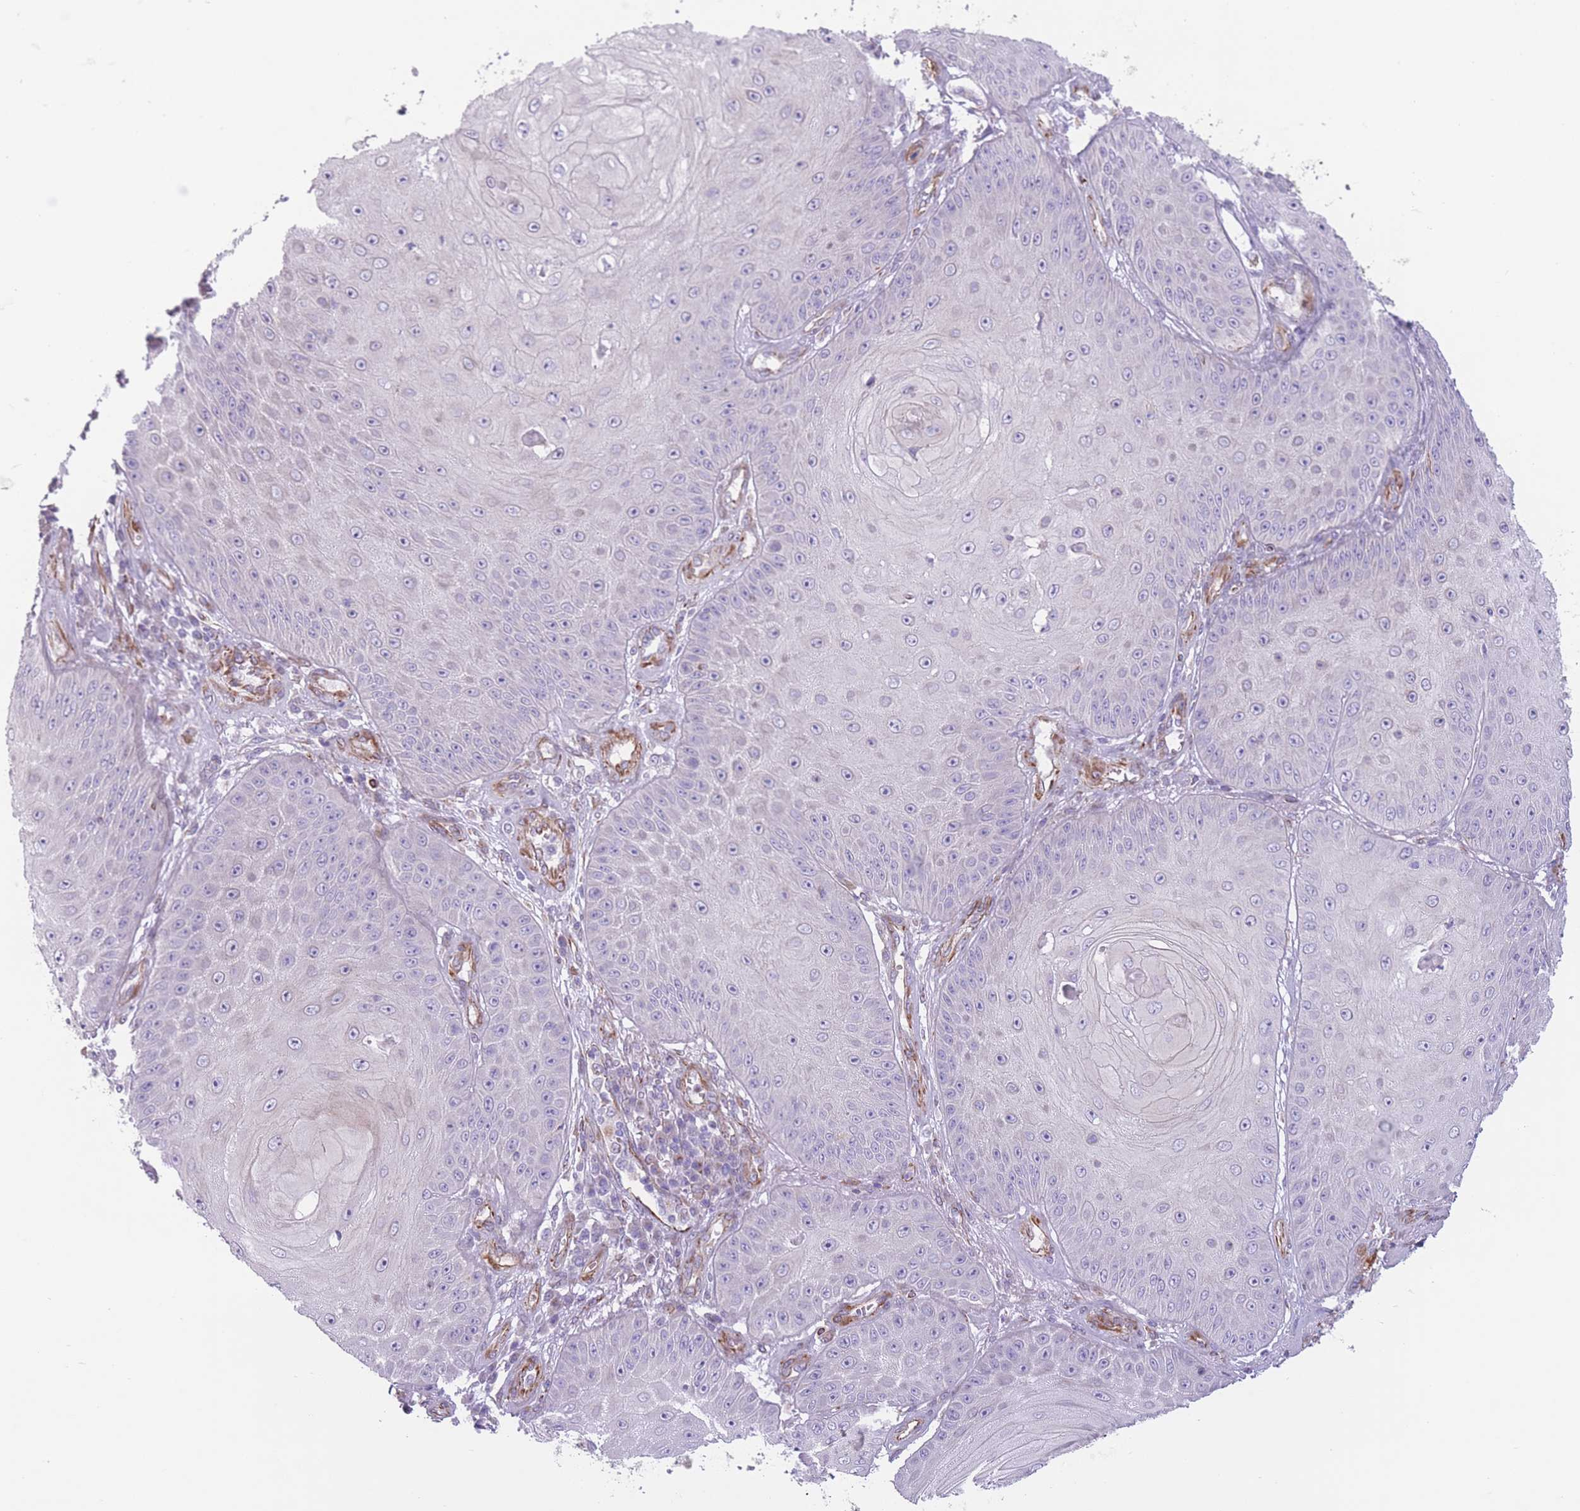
{"staining": {"intensity": "negative", "quantity": "none", "location": "none"}, "tissue": "skin cancer", "cell_type": "Tumor cells", "image_type": "cancer", "snomed": [{"axis": "morphology", "description": "Squamous cell carcinoma, NOS"}, {"axis": "topography", "description": "Skin"}], "caption": "Skin squamous cell carcinoma stained for a protein using immunohistochemistry (IHC) demonstrates no staining tumor cells.", "gene": "PTCD1", "patient": {"sex": "male", "age": 70}}